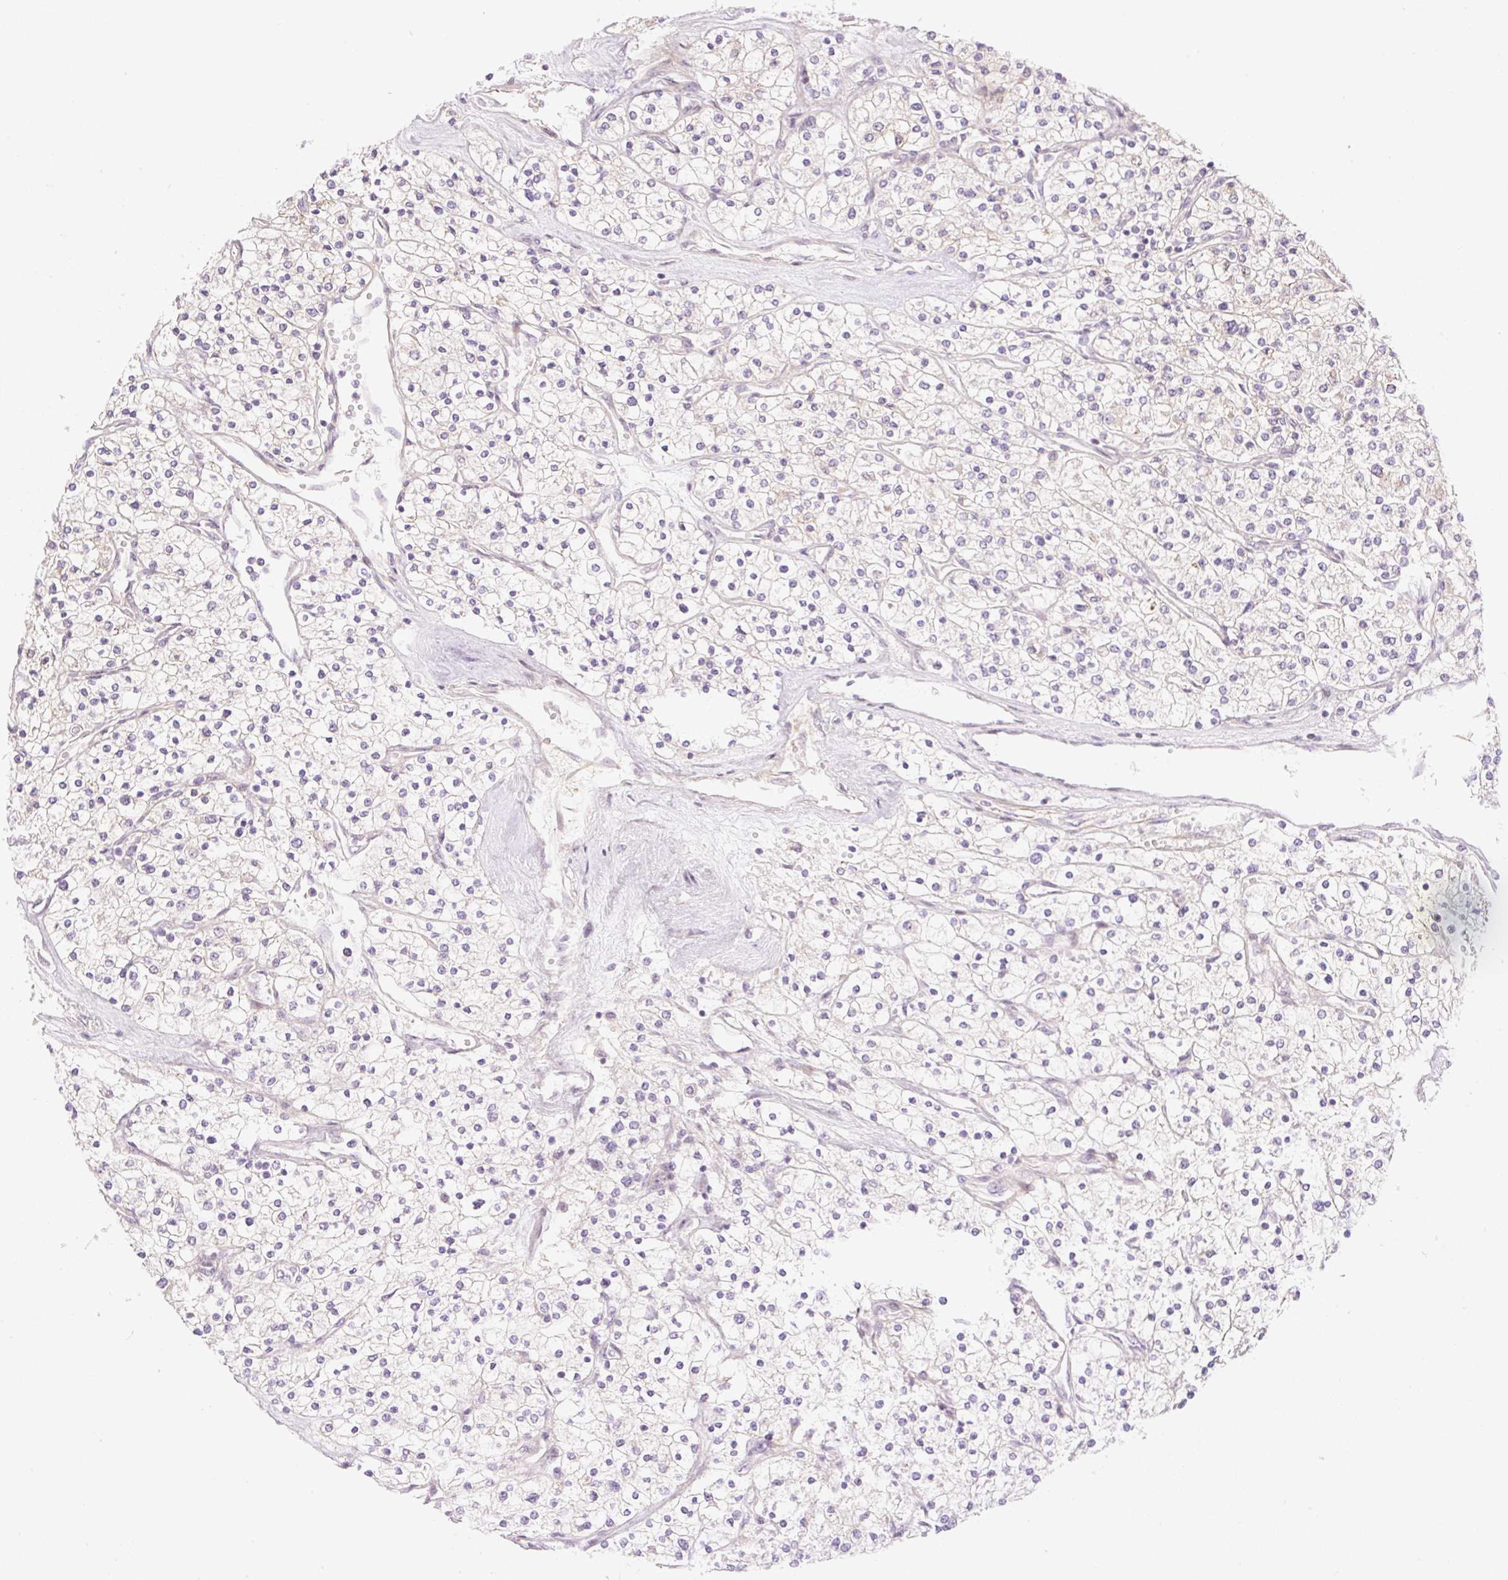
{"staining": {"intensity": "negative", "quantity": "none", "location": "none"}, "tissue": "renal cancer", "cell_type": "Tumor cells", "image_type": "cancer", "snomed": [{"axis": "morphology", "description": "Adenocarcinoma, NOS"}, {"axis": "topography", "description": "Kidney"}], "caption": "The micrograph displays no staining of tumor cells in renal cancer.", "gene": "ZNF394", "patient": {"sex": "male", "age": 80}}